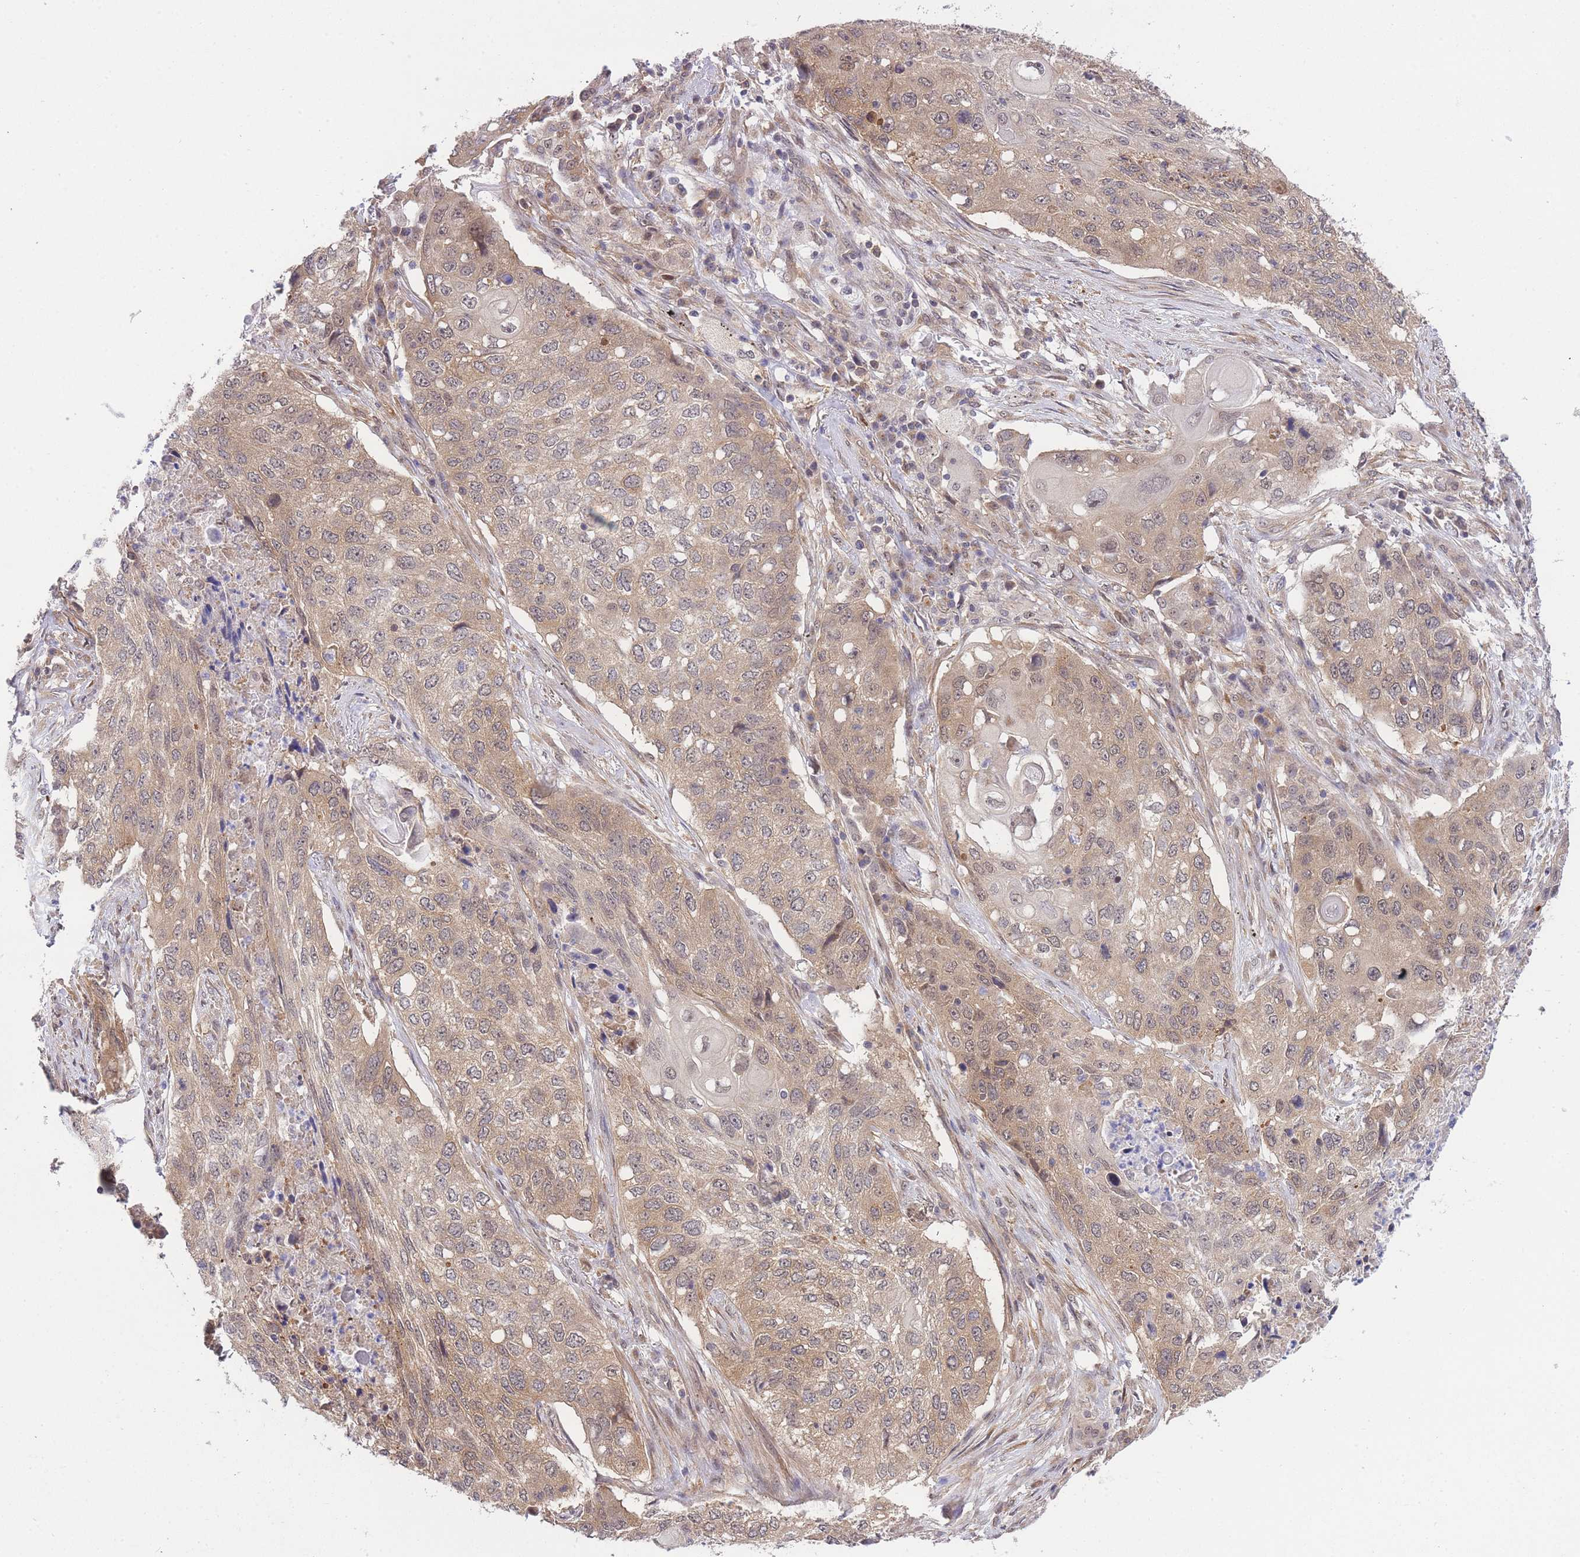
{"staining": {"intensity": "moderate", "quantity": "25%-75%", "location": "cytoplasmic/membranous"}, "tissue": "lung cancer", "cell_type": "Tumor cells", "image_type": "cancer", "snomed": [{"axis": "morphology", "description": "Squamous cell carcinoma, NOS"}, {"axis": "topography", "description": "Lung"}], "caption": "Tumor cells show medium levels of moderate cytoplasmic/membranous staining in about 25%-75% of cells in lung squamous cell carcinoma.", "gene": "EXOSC8", "patient": {"sex": "female", "age": 63}}